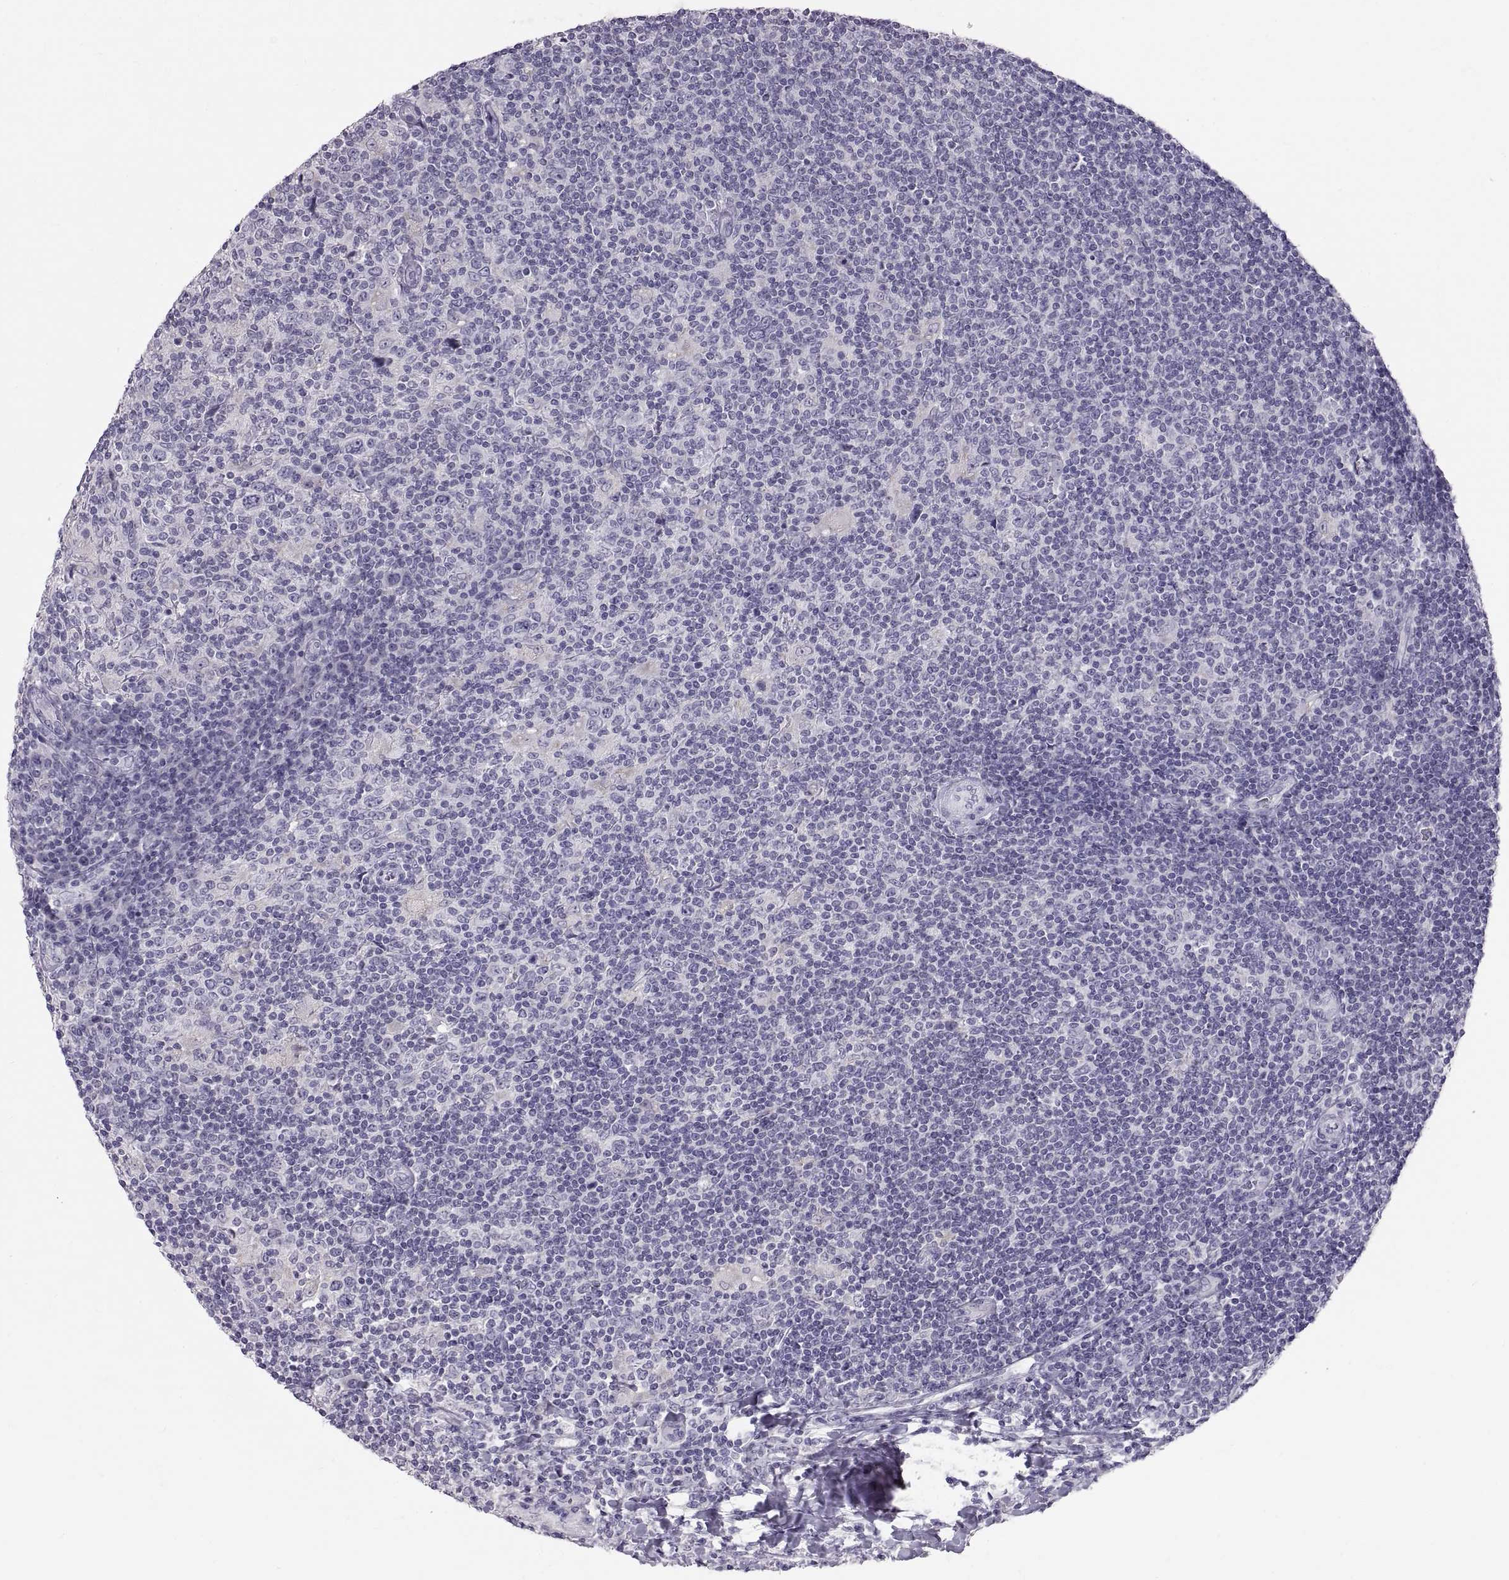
{"staining": {"intensity": "negative", "quantity": "none", "location": "none"}, "tissue": "lymphoma", "cell_type": "Tumor cells", "image_type": "cancer", "snomed": [{"axis": "morphology", "description": "Hodgkin's disease, NOS"}, {"axis": "topography", "description": "Lymph node"}], "caption": "The photomicrograph exhibits no significant staining in tumor cells of lymphoma. (Brightfield microscopy of DAB immunohistochemistry (IHC) at high magnification).", "gene": "WBP2NL", "patient": {"sex": "male", "age": 40}}